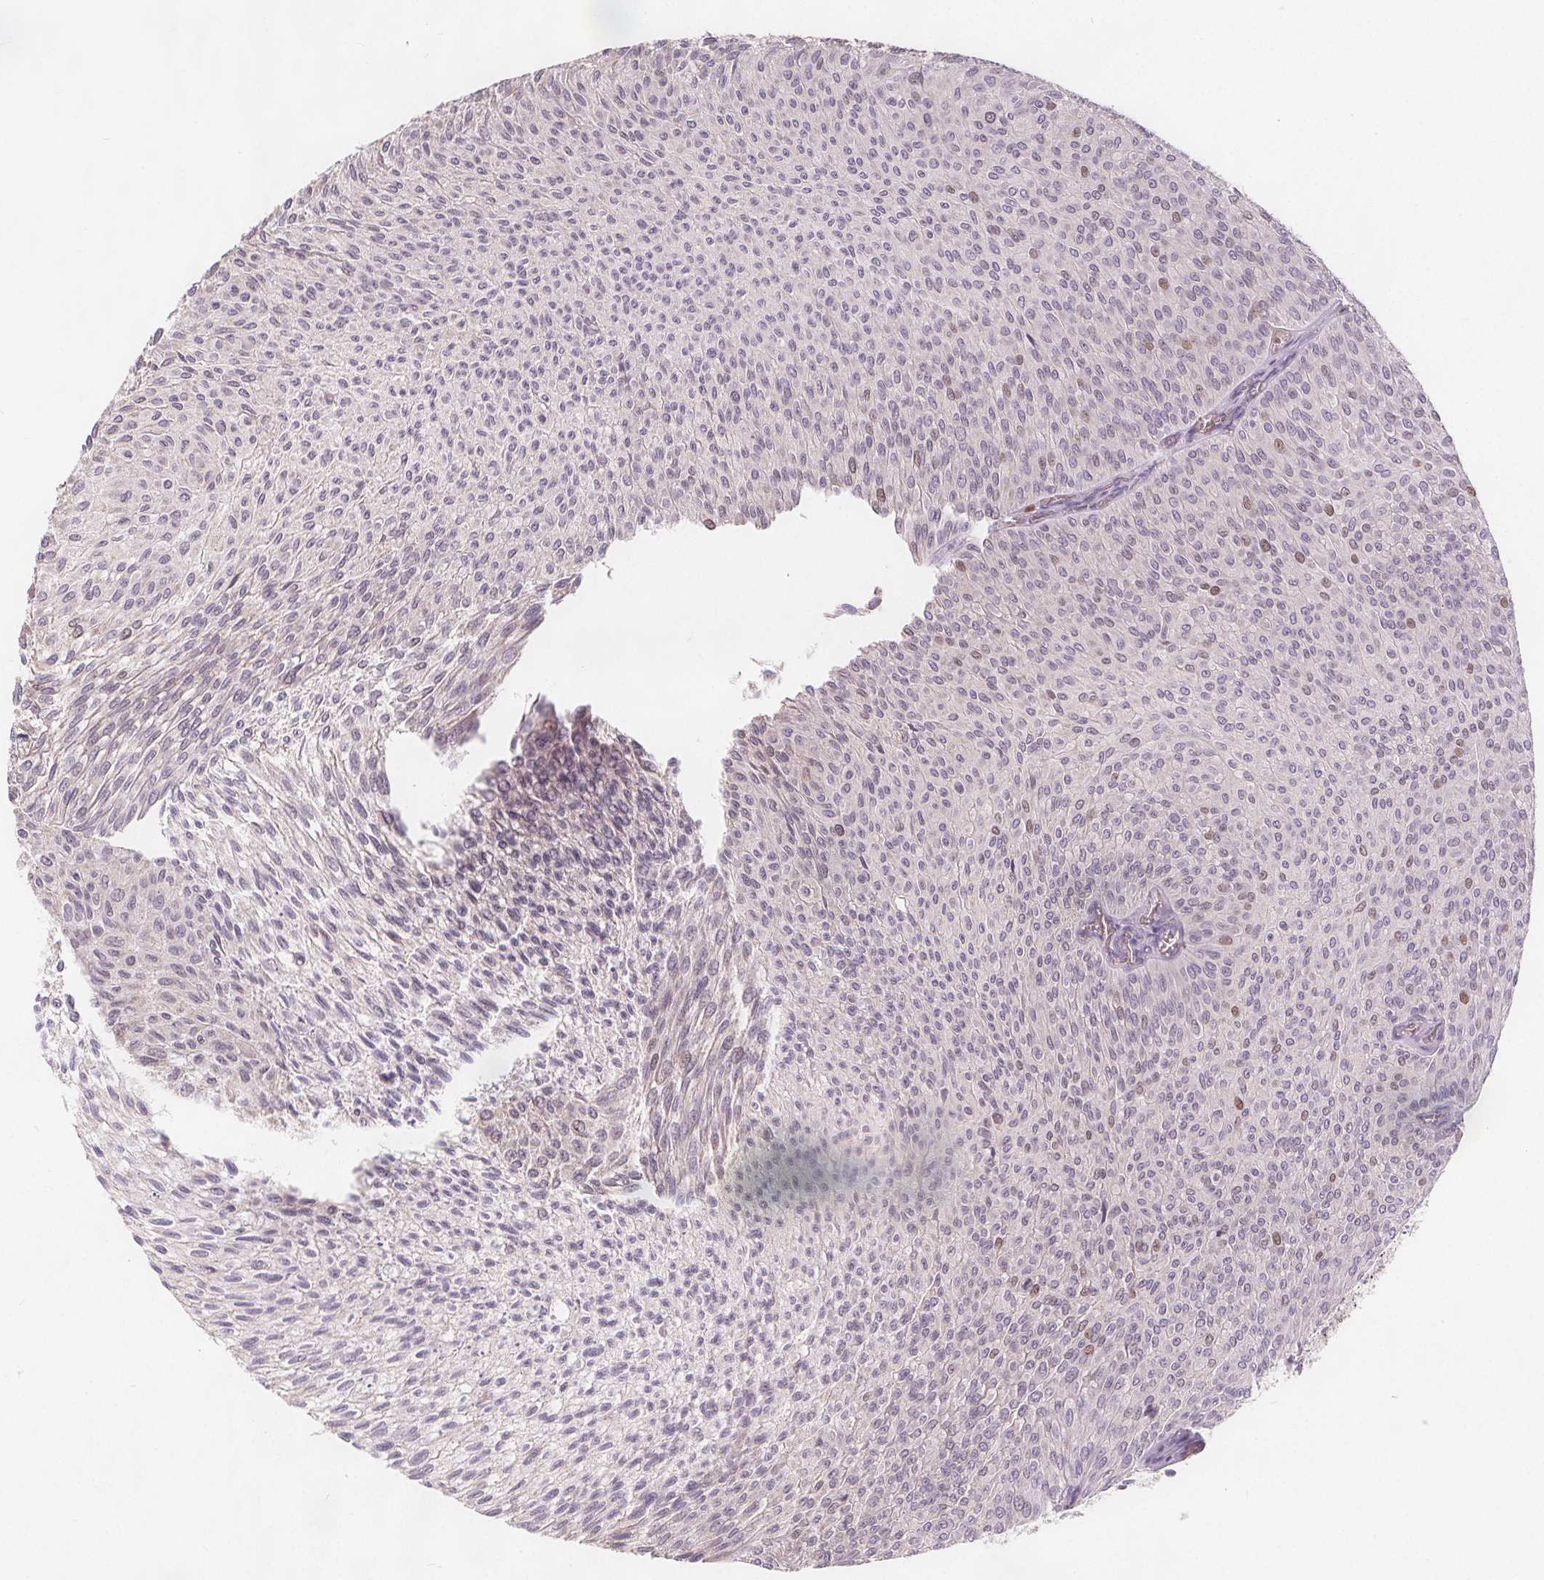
{"staining": {"intensity": "moderate", "quantity": "<25%", "location": "nuclear"}, "tissue": "urothelial cancer", "cell_type": "Tumor cells", "image_type": "cancer", "snomed": [{"axis": "morphology", "description": "Urothelial carcinoma, Low grade"}, {"axis": "topography", "description": "Urinary bladder"}], "caption": "The histopathology image shows a brown stain indicating the presence of a protein in the nuclear of tumor cells in urothelial cancer.", "gene": "TIPIN", "patient": {"sex": "male", "age": 91}}